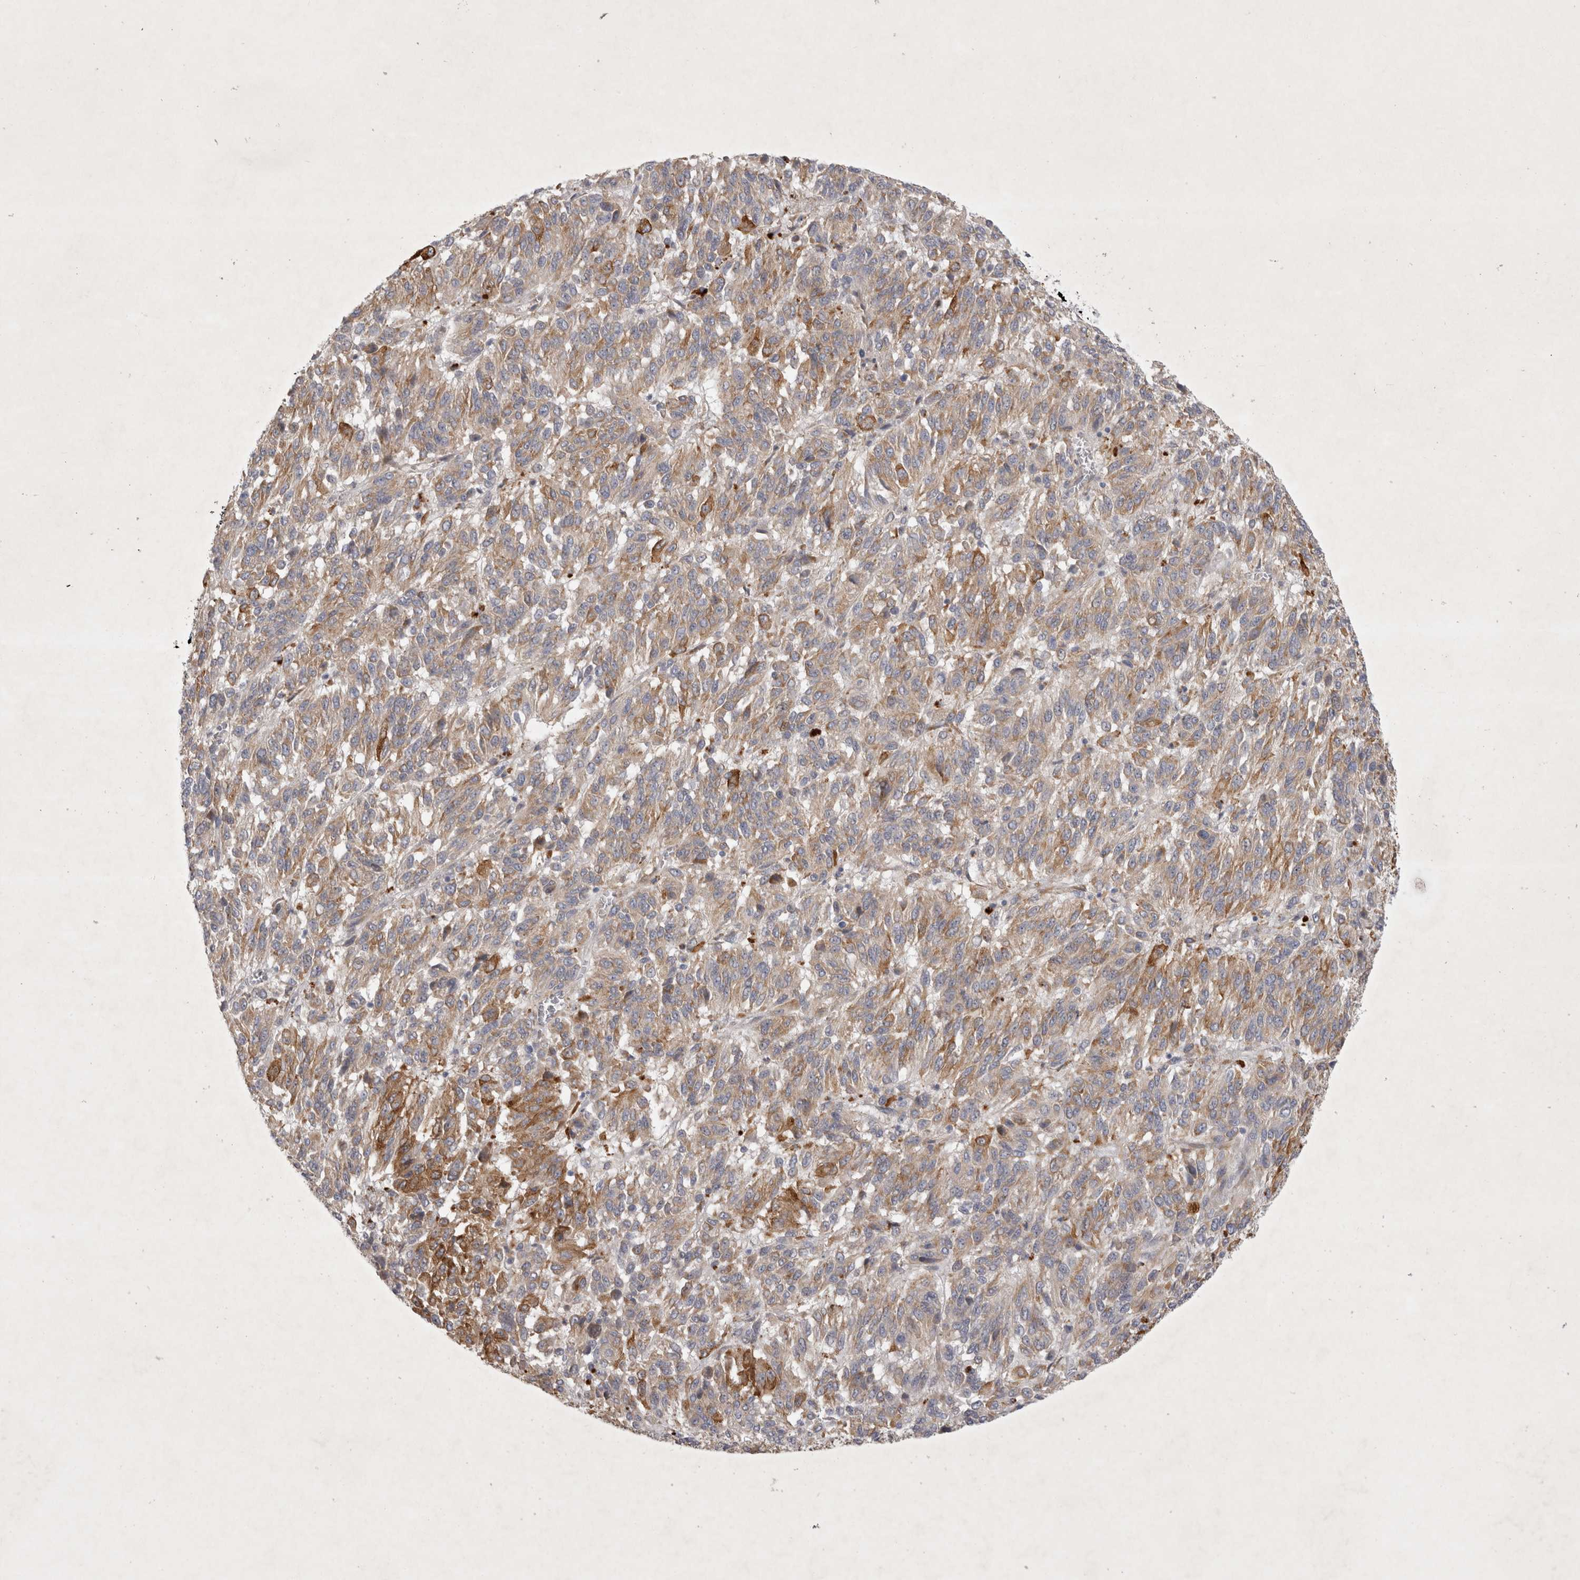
{"staining": {"intensity": "moderate", "quantity": ">75%", "location": "cytoplasmic/membranous"}, "tissue": "melanoma", "cell_type": "Tumor cells", "image_type": "cancer", "snomed": [{"axis": "morphology", "description": "Malignant melanoma, Metastatic site"}, {"axis": "topography", "description": "Lung"}], "caption": "Malignant melanoma (metastatic site) stained with DAB (3,3'-diaminobenzidine) immunohistochemistry (IHC) demonstrates medium levels of moderate cytoplasmic/membranous staining in approximately >75% of tumor cells.", "gene": "BZW2", "patient": {"sex": "male", "age": 64}}